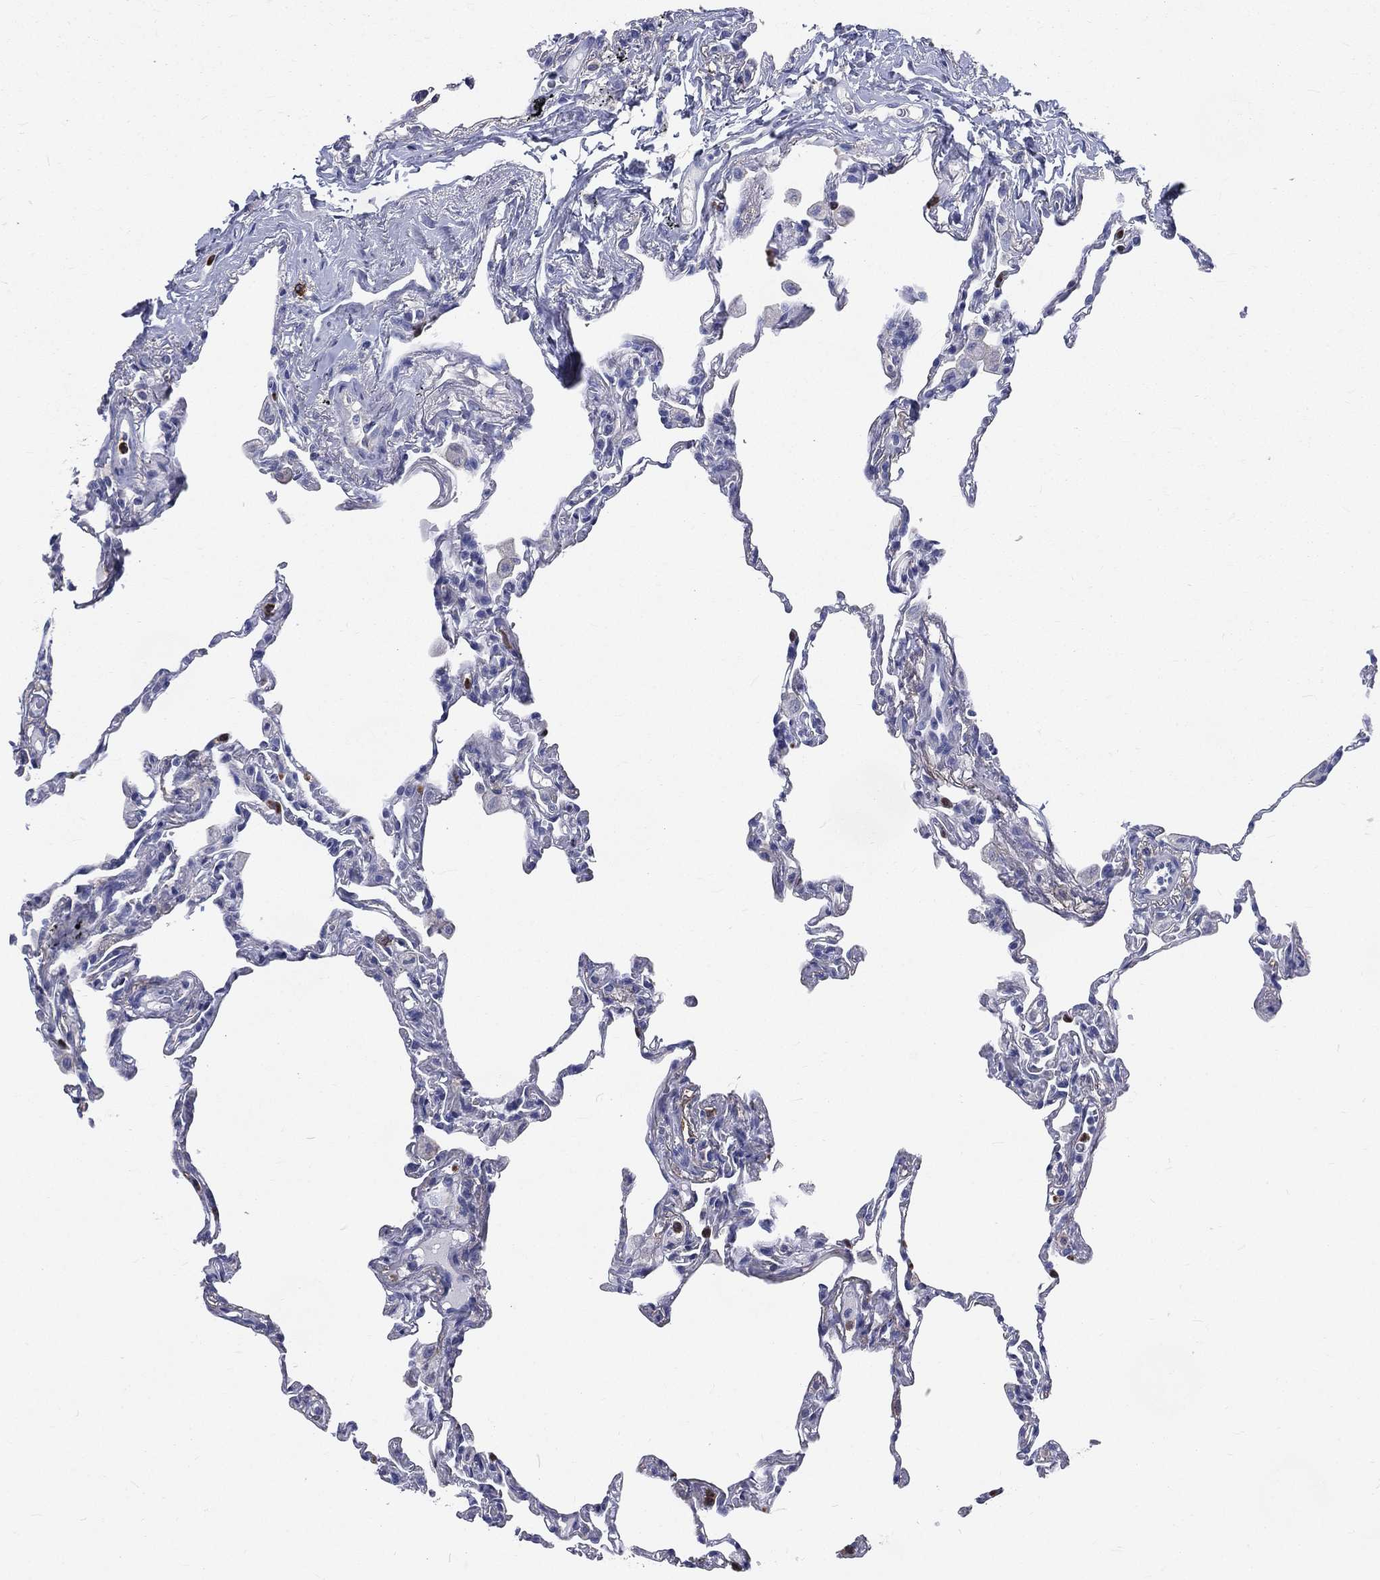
{"staining": {"intensity": "negative", "quantity": "none", "location": "none"}, "tissue": "lung", "cell_type": "Alveolar cells", "image_type": "normal", "snomed": [{"axis": "morphology", "description": "Normal tissue, NOS"}, {"axis": "topography", "description": "Lung"}], "caption": "The photomicrograph reveals no significant expression in alveolar cells of lung.", "gene": "BASP1", "patient": {"sex": "female", "age": 57}}